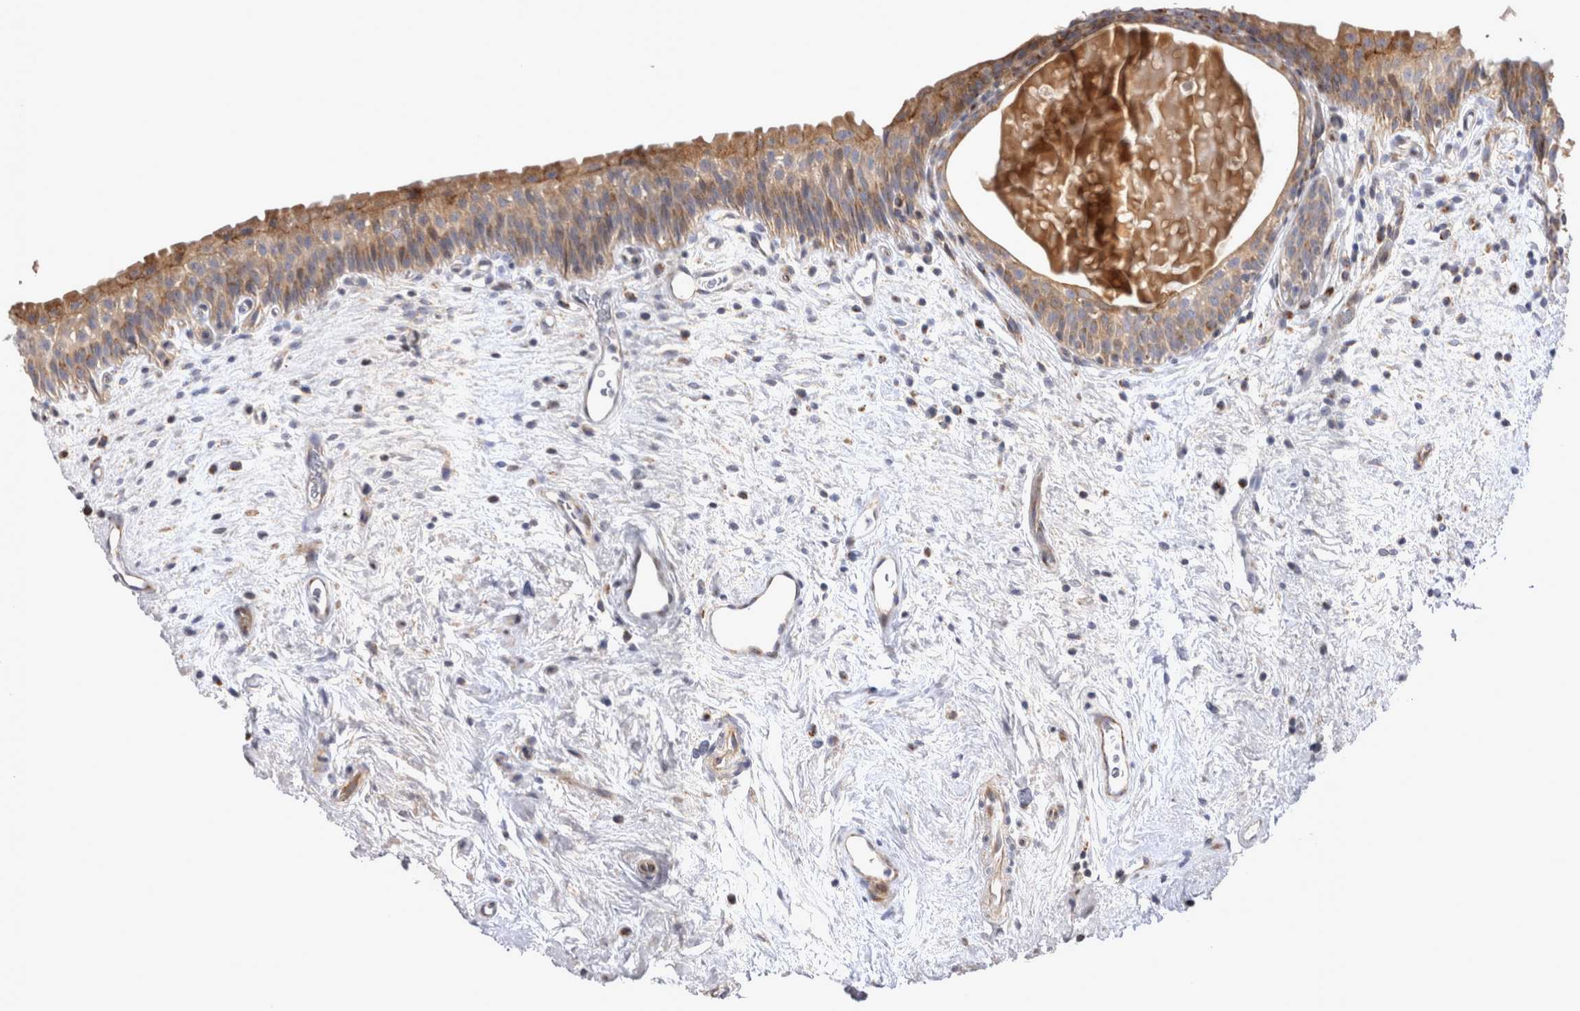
{"staining": {"intensity": "moderate", "quantity": ">75%", "location": "cytoplasmic/membranous"}, "tissue": "urinary bladder", "cell_type": "Urothelial cells", "image_type": "normal", "snomed": [{"axis": "morphology", "description": "Normal tissue, NOS"}, {"axis": "topography", "description": "Urinary bladder"}], "caption": "Brown immunohistochemical staining in normal urinary bladder shows moderate cytoplasmic/membranous expression in approximately >75% of urothelial cells.", "gene": "TSPOAP1", "patient": {"sex": "male", "age": 83}}